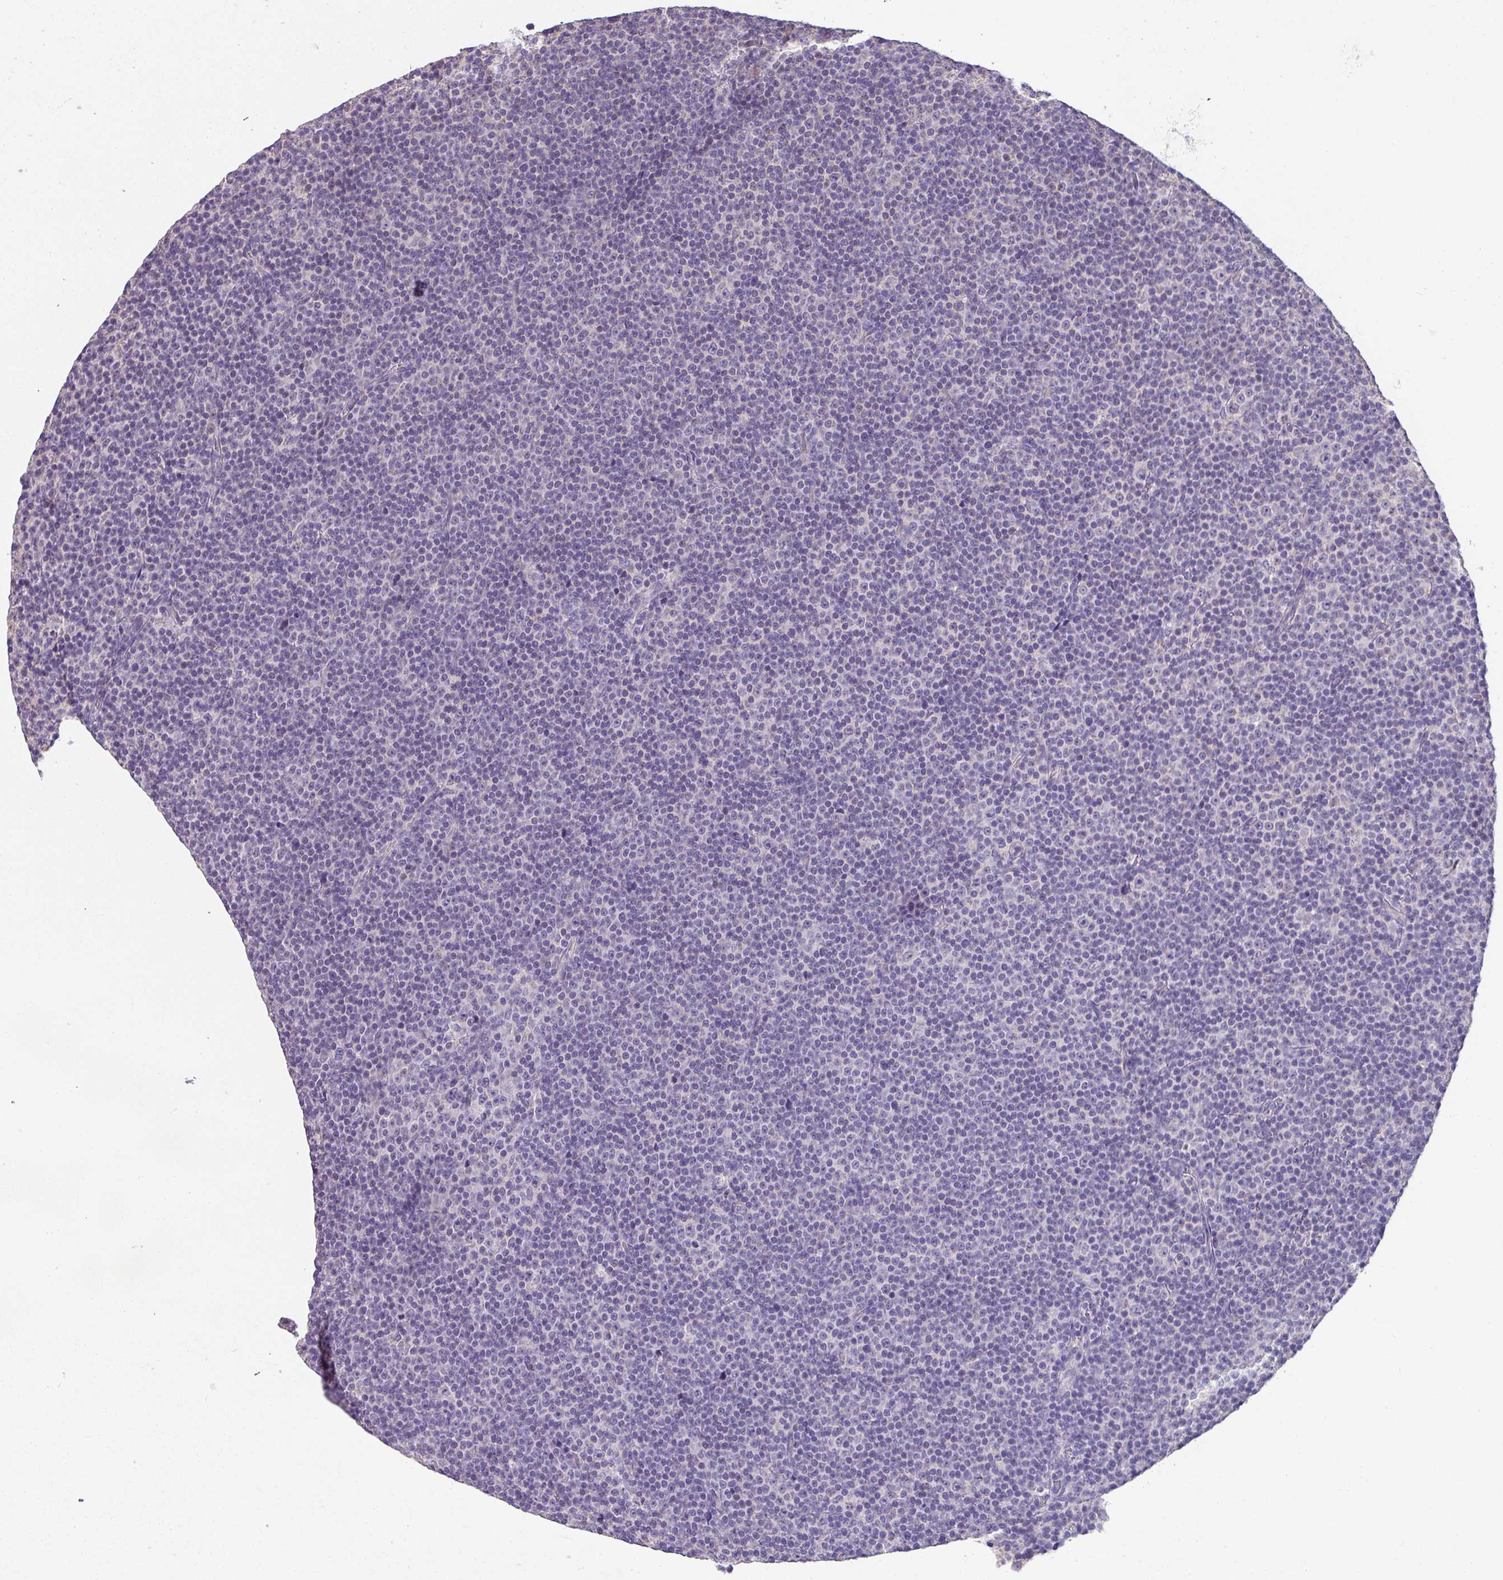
{"staining": {"intensity": "negative", "quantity": "none", "location": "none"}, "tissue": "lymphoma", "cell_type": "Tumor cells", "image_type": "cancer", "snomed": [{"axis": "morphology", "description": "Malignant lymphoma, non-Hodgkin's type, Low grade"}, {"axis": "topography", "description": "Lymph node"}], "caption": "Malignant lymphoma, non-Hodgkin's type (low-grade) was stained to show a protein in brown. There is no significant positivity in tumor cells. The staining is performed using DAB brown chromogen with nuclei counter-stained in using hematoxylin.", "gene": "PALS2", "patient": {"sex": "female", "age": 67}}